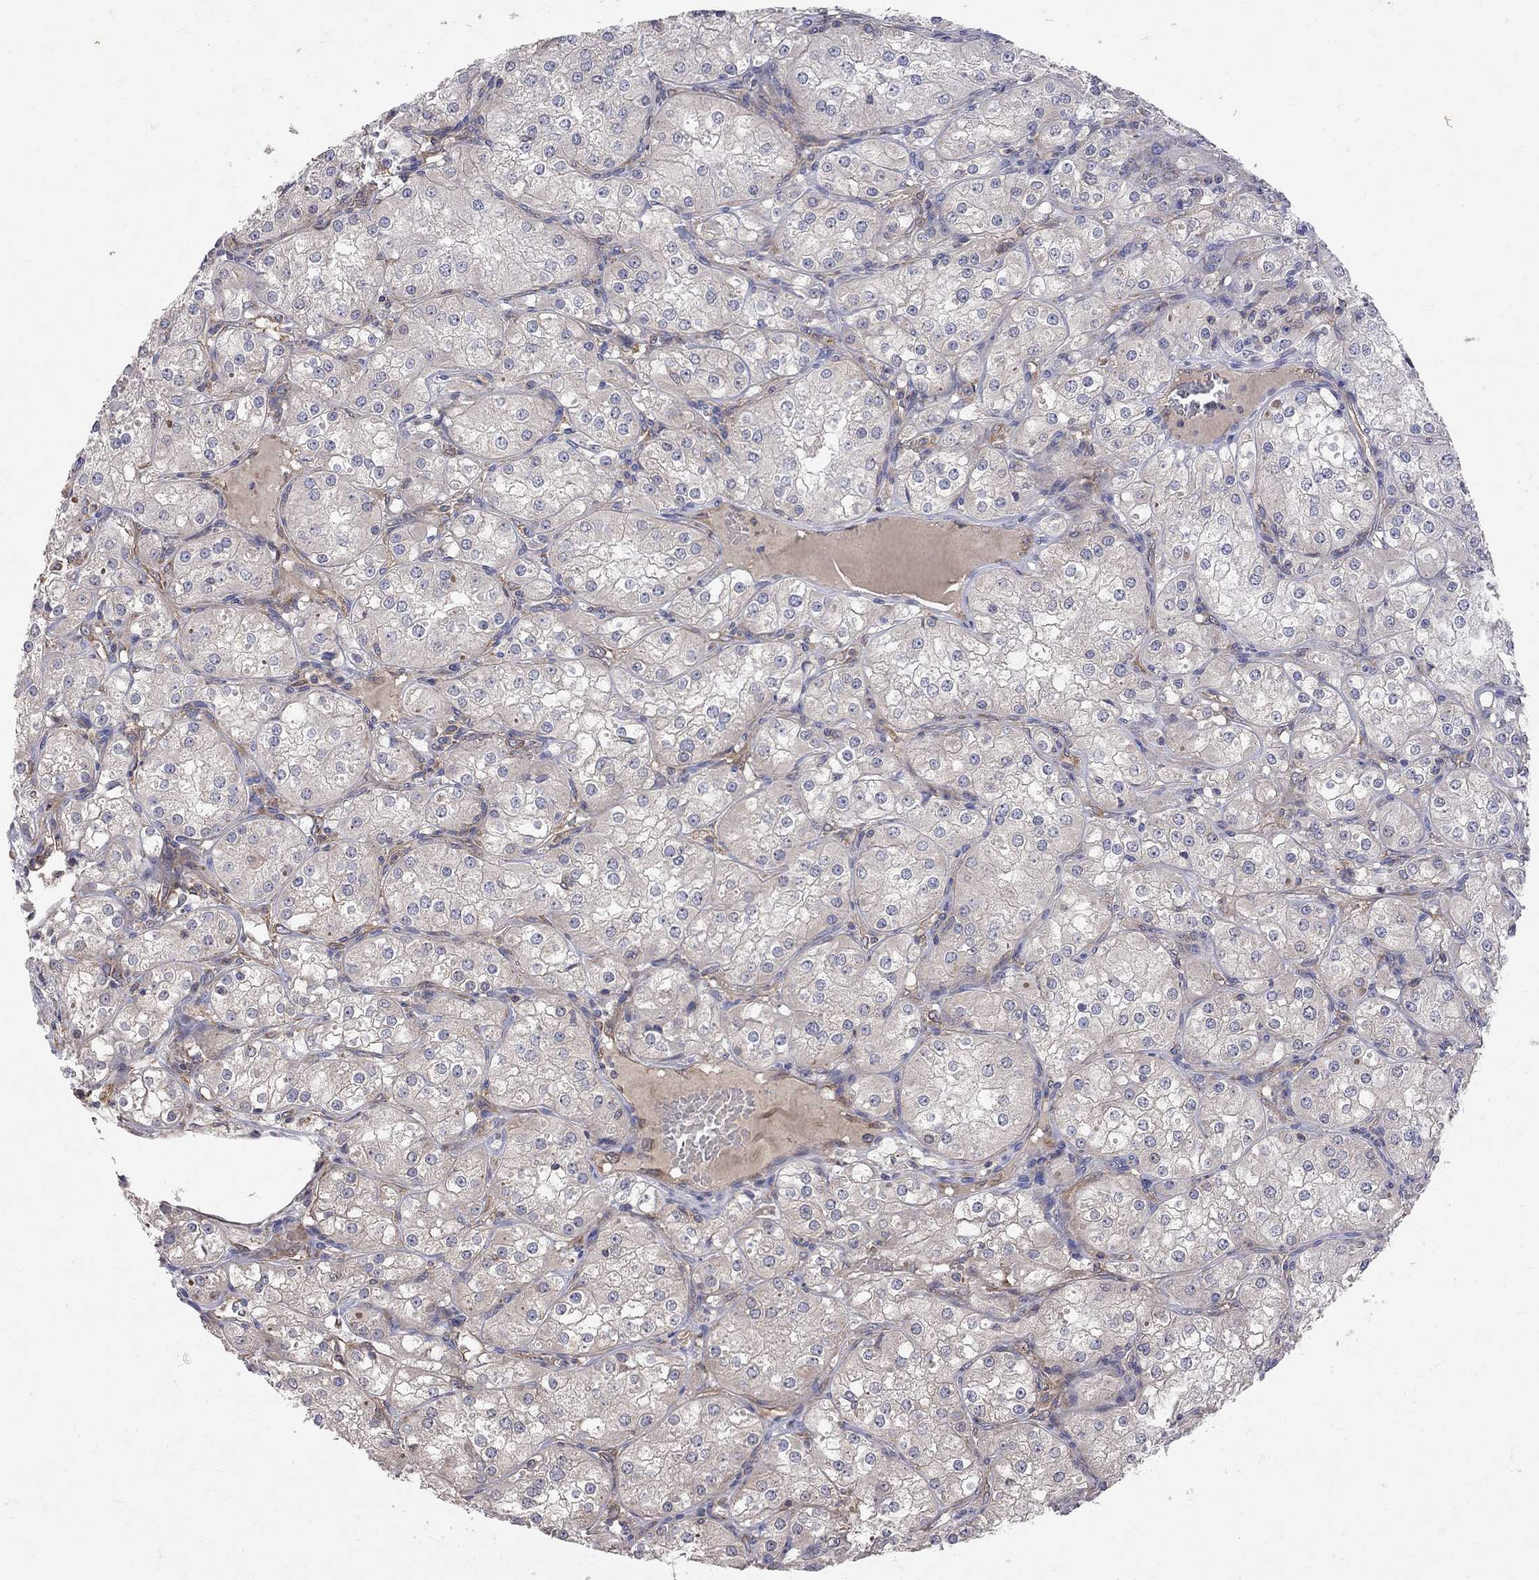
{"staining": {"intensity": "negative", "quantity": "none", "location": "none"}, "tissue": "renal cancer", "cell_type": "Tumor cells", "image_type": "cancer", "snomed": [{"axis": "morphology", "description": "Adenocarcinoma, NOS"}, {"axis": "topography", "description": "Kidney"}], "caption": "The micrograph demonstrates no significant expression in tumor cells of renal cancer (adenocarcinoma).", "gene": "ABI3", "patient": {"sex": "male", "age": 77}}